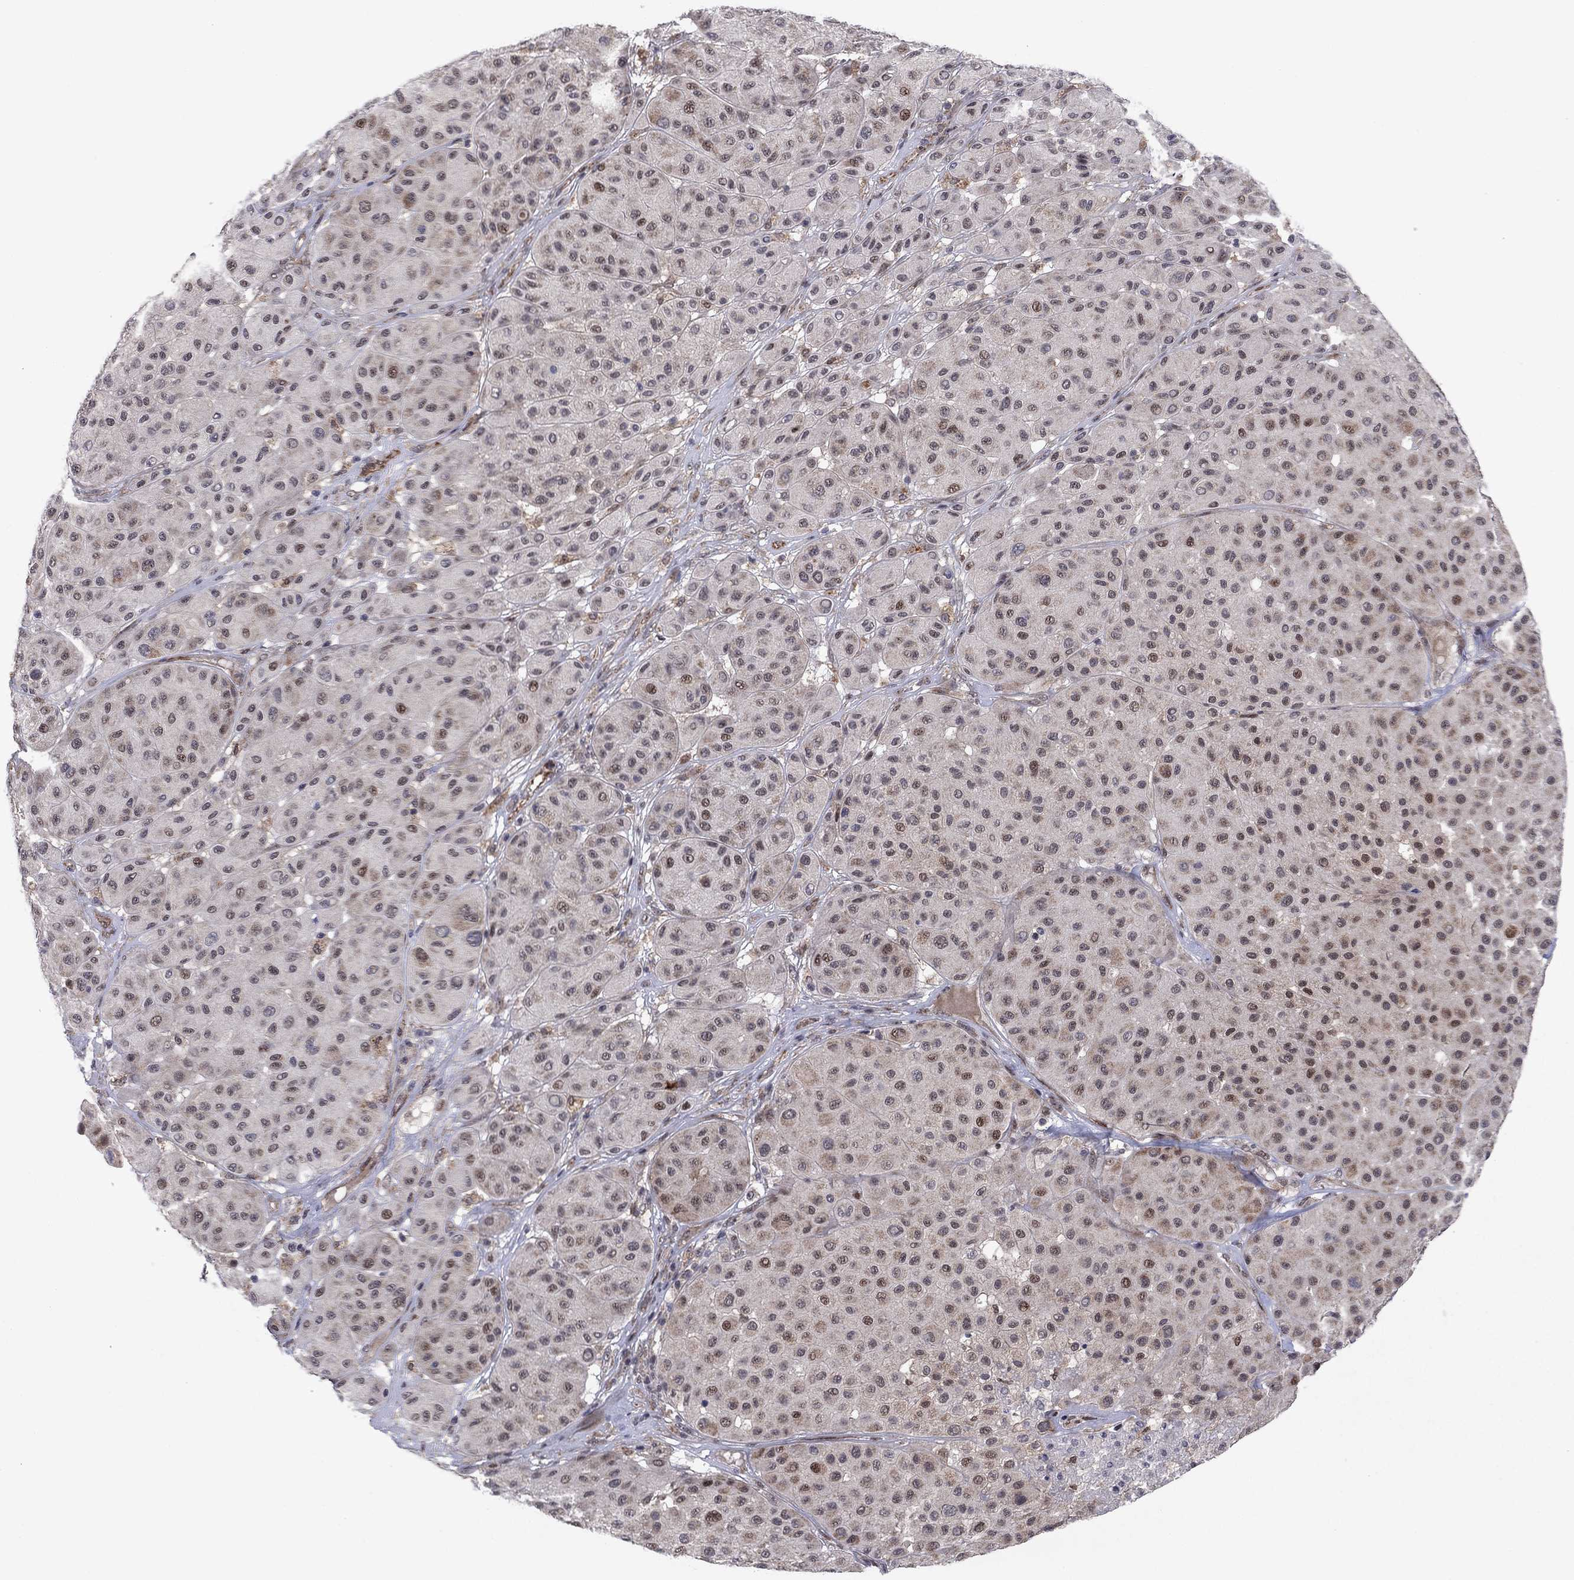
{"staining": {"intensity": "moderate", "quantity": "<25%", "location": "nuclear"}, "tissue": "melanoma", "cell_type": "Tumor cells", "image_type": "cancer", "snomed": [{"axis": "morphology", "description": "Malignant melanoma, Metastatic site"}, {"axis": "topography", "description": "Smooth muscle"}], "caption": "This histopathology image shows IHC staining of human melanoma, with low moderate nuclear expression in about <25% of tumor cells.", "gene": "ZNF395", "patient": {"sex": "male", "age": 41}}